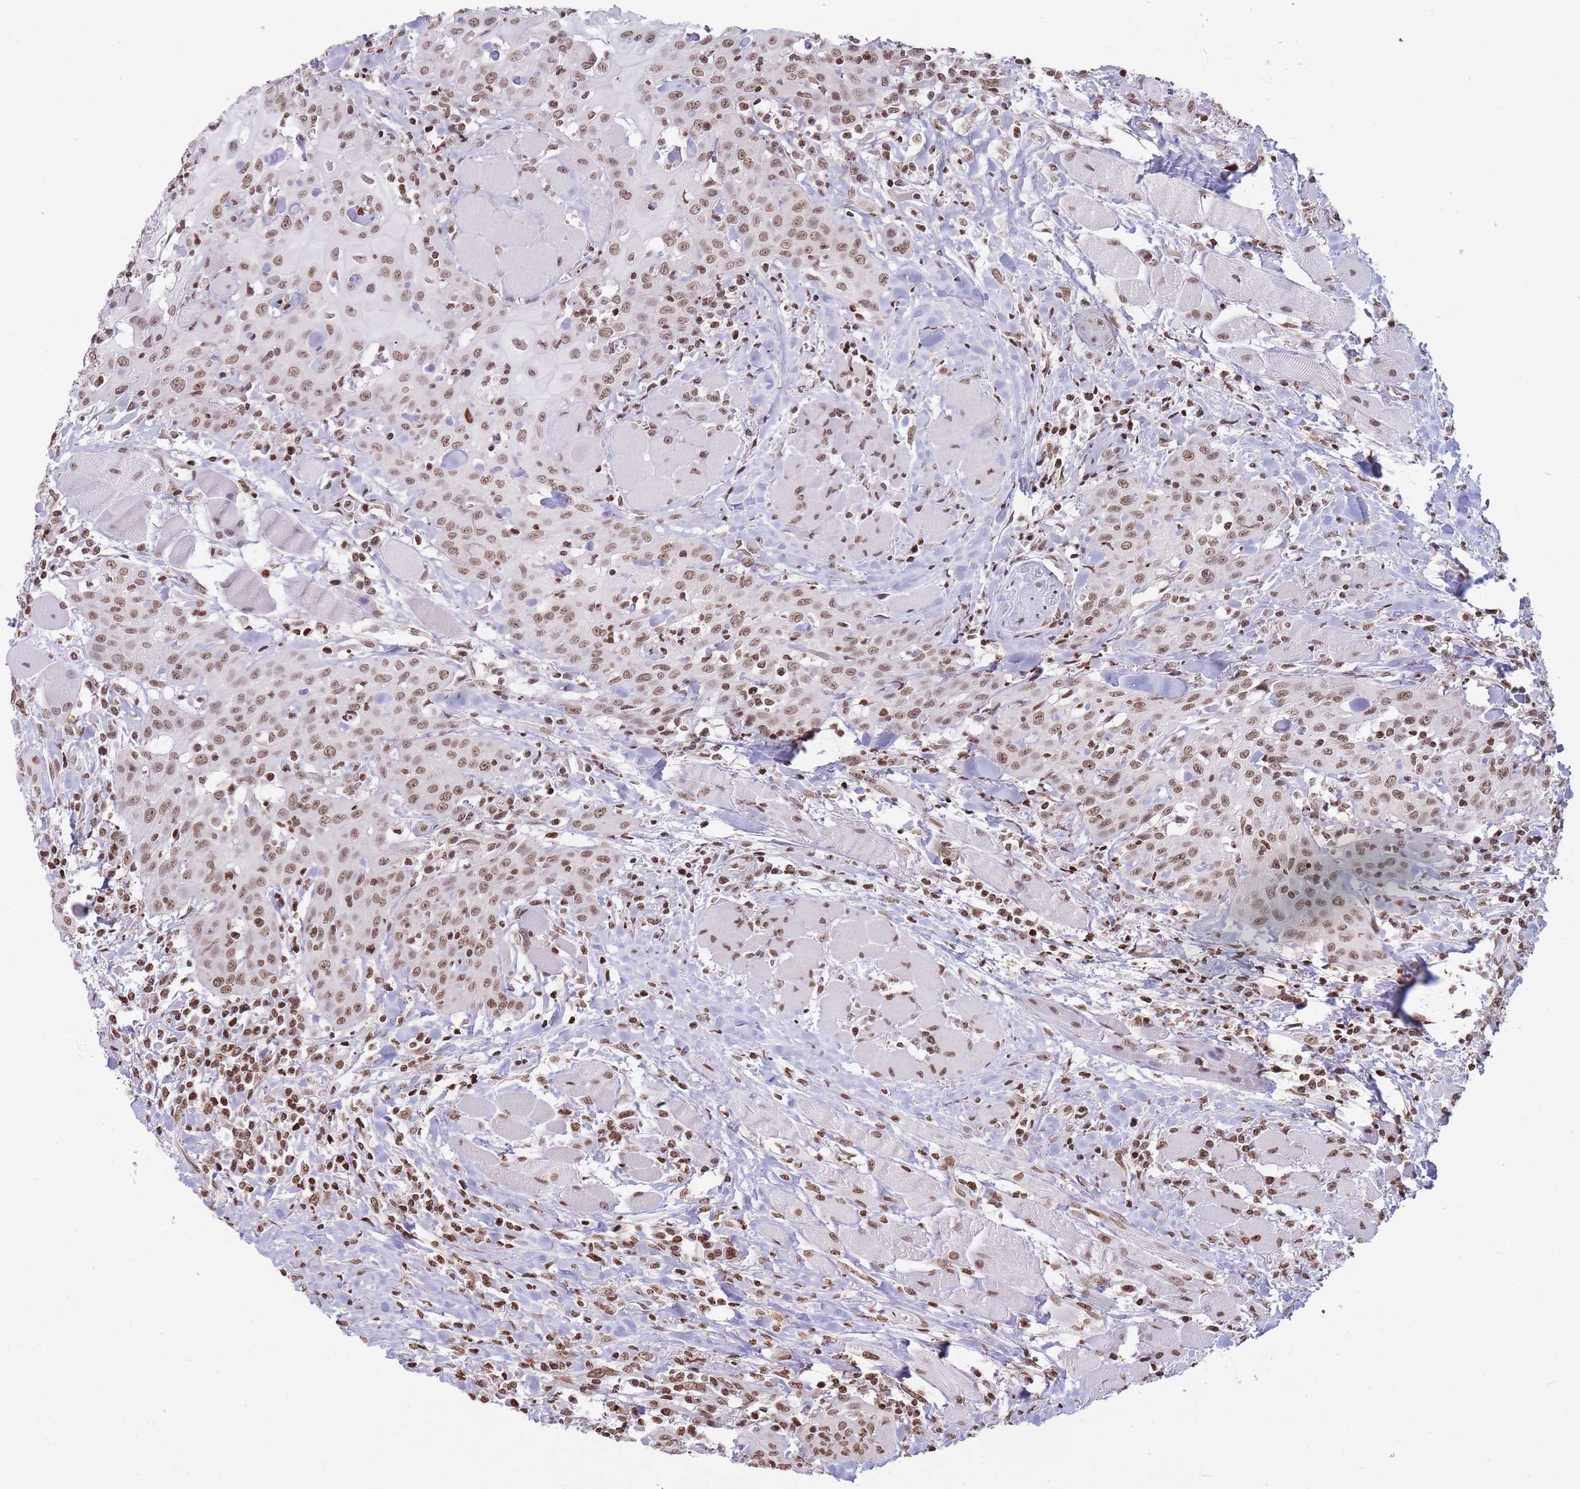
{"staining": {"intensity": "weak", "quantity": ">75%", "location": "nuclear"}, "tissue": "head and neck cancer", "cell_type": "Tumor cells", "image_type": "cancer", "snomed": [{"axis": "morphology", "description": "Squamous cell carcinoma, NOS"}, {"axis": "topography", "description": "Oral tissue"}, {"axis": "topography", "description": "Head-Neck"}], "caption": "Protein expression analysis of head and neck cancer (squamous cell carcinoma) reveals weak nuclear staining in about >75% of tumor cells.", "gene": "SHISAL1", "patient": {"sex": "female", "age": 70}}